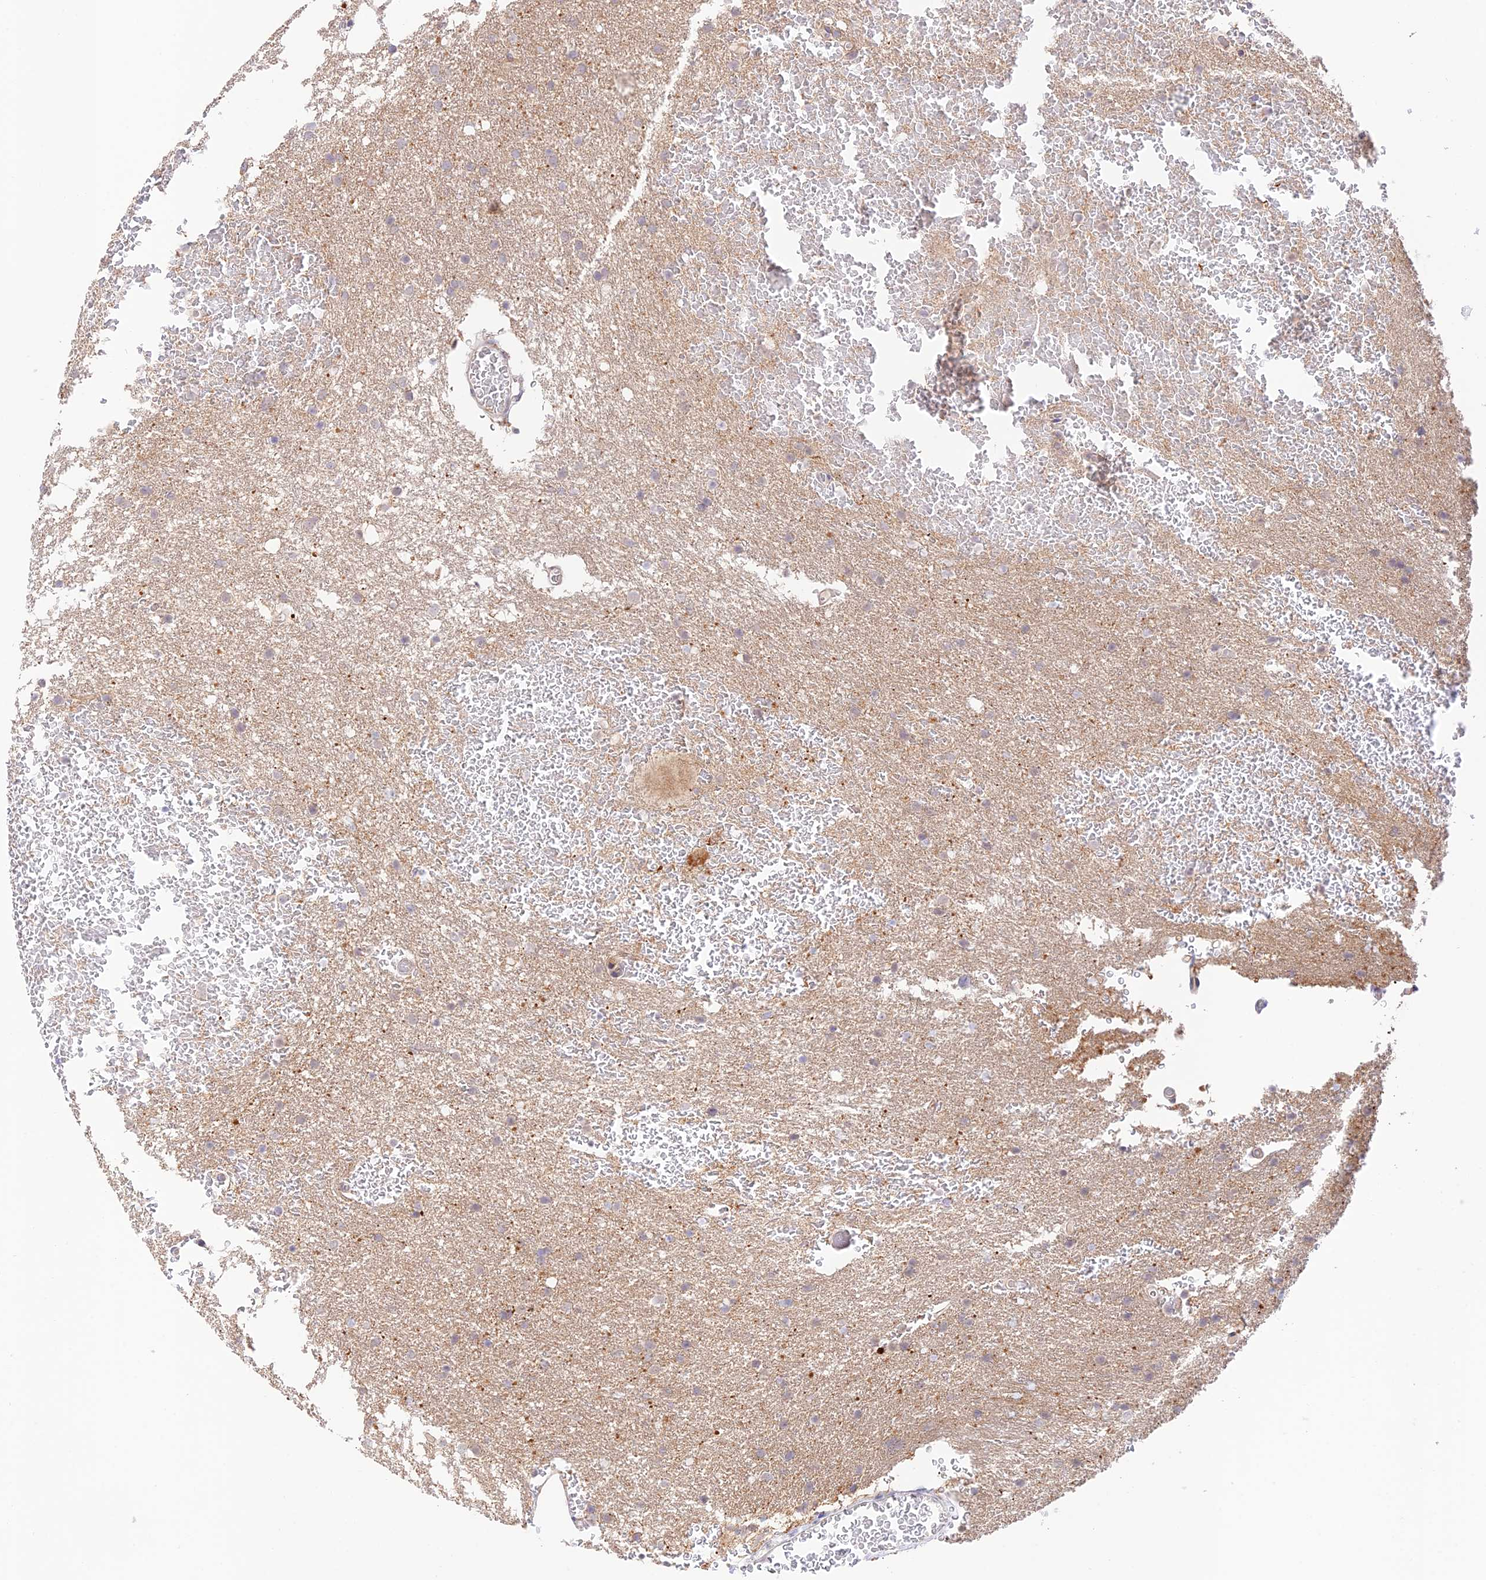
{"staining": {"intensity": "negative", "quantity": "none", "location": "none"}, "tissue": "glioma", "cell_type": "Tumor cells", "image_type": "cancer", "snomed": [{"axis": "morphology", "description": "Glioma, malignant, High grade"}, {"axis": "topography", "description": "Cerebral cortex"}], "caption": "There is no significant staining in tumor cells of glioma.", "gene": "CAMSAP3", "patient": {"sex": "female", "age": 36}}